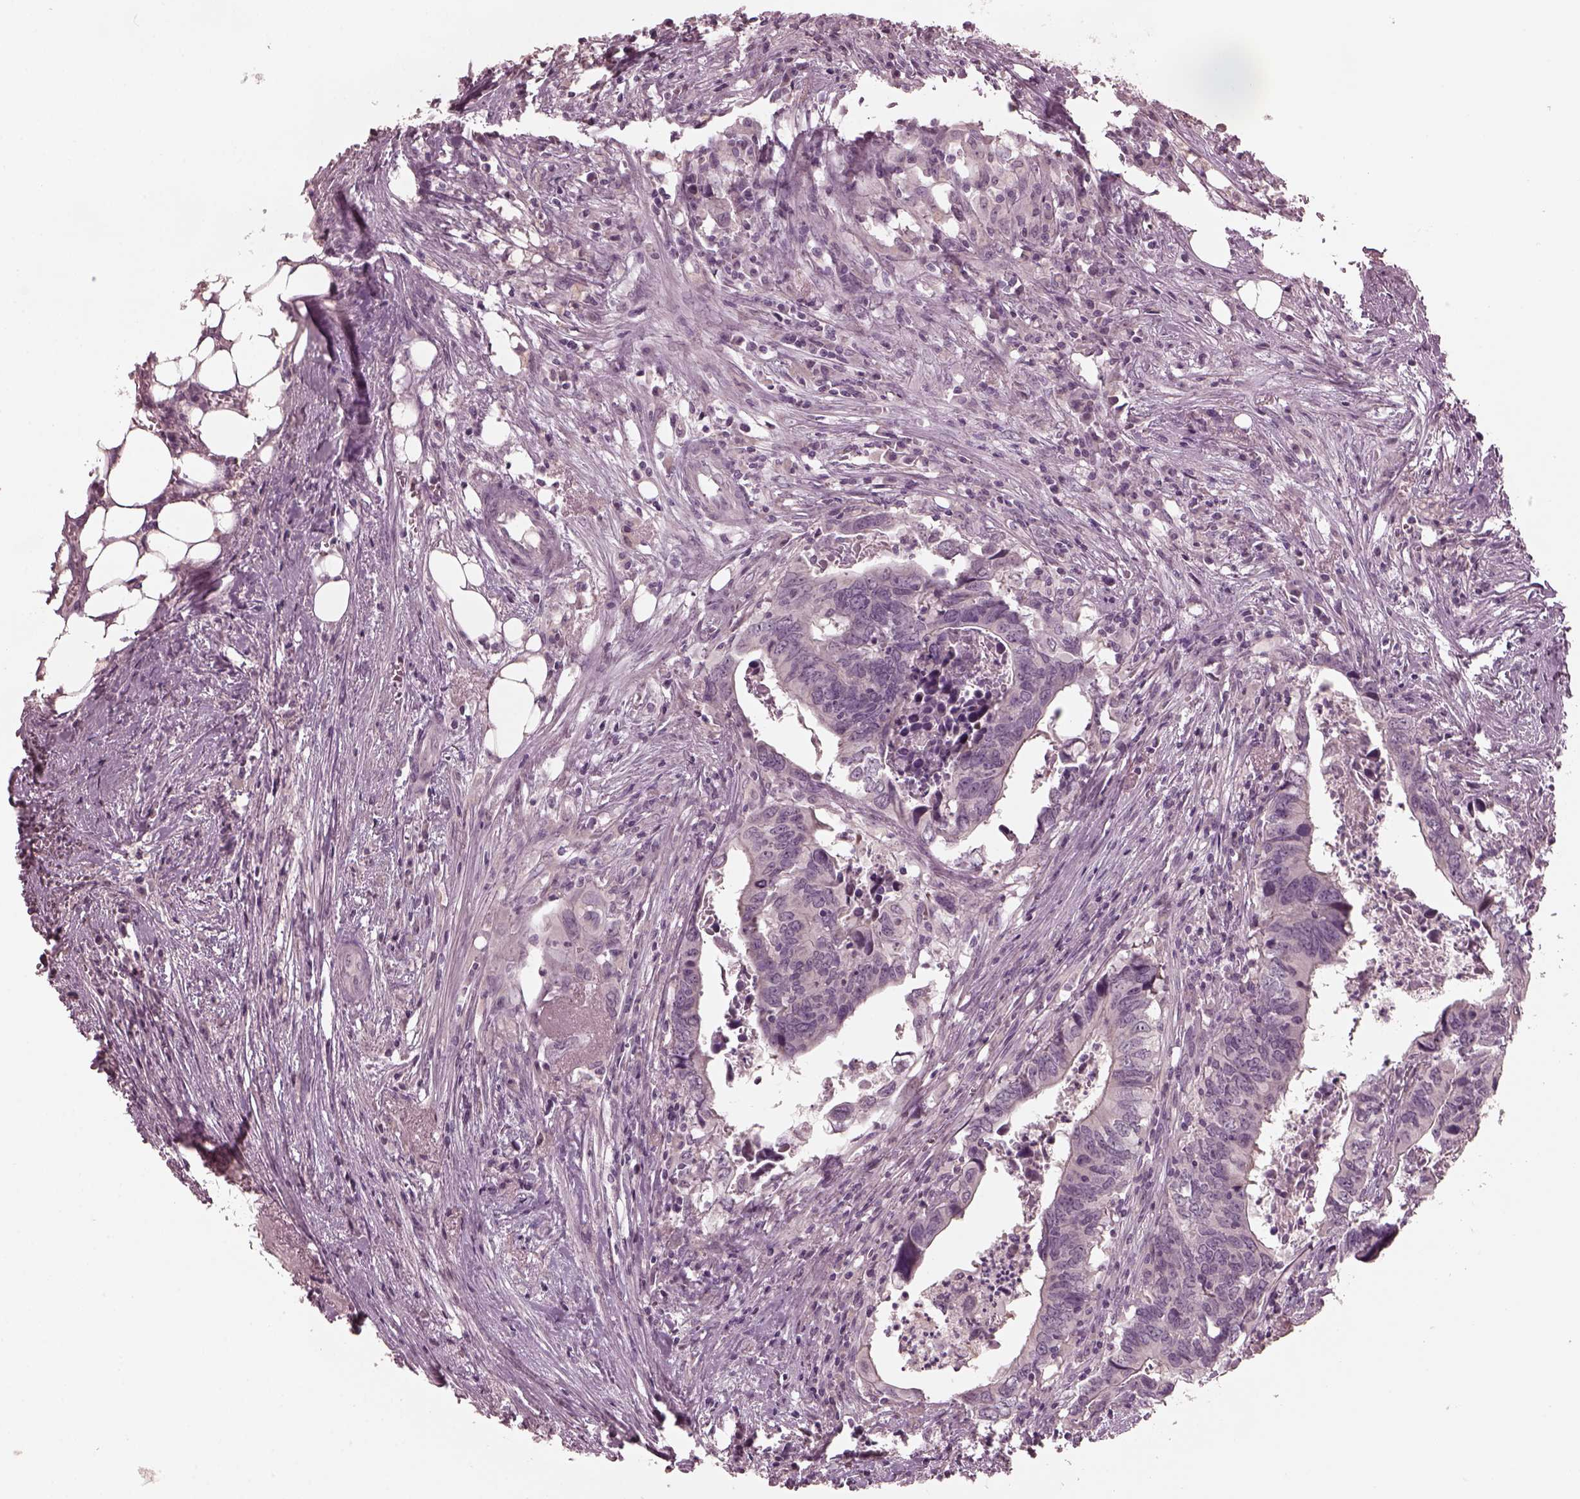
{"staining": {"intensity": "negative", "quantity": "none", "location": "none"}, "tissue": "colorectal cancer", "cell_type": "Tumor cells", "image_type": "cancer", "snomed": [{"axis": "morphology", "description": "Adenocarcinoma, NOS"}, {"axis": "topography", "description": "Colon"}], "caption": "An image of colorectal adenocarcinoma stained for a protein exhibits no brown staining in tumor cells.", "gene": "RCVRN", "patient": {"sex": "female", "age": 82}}